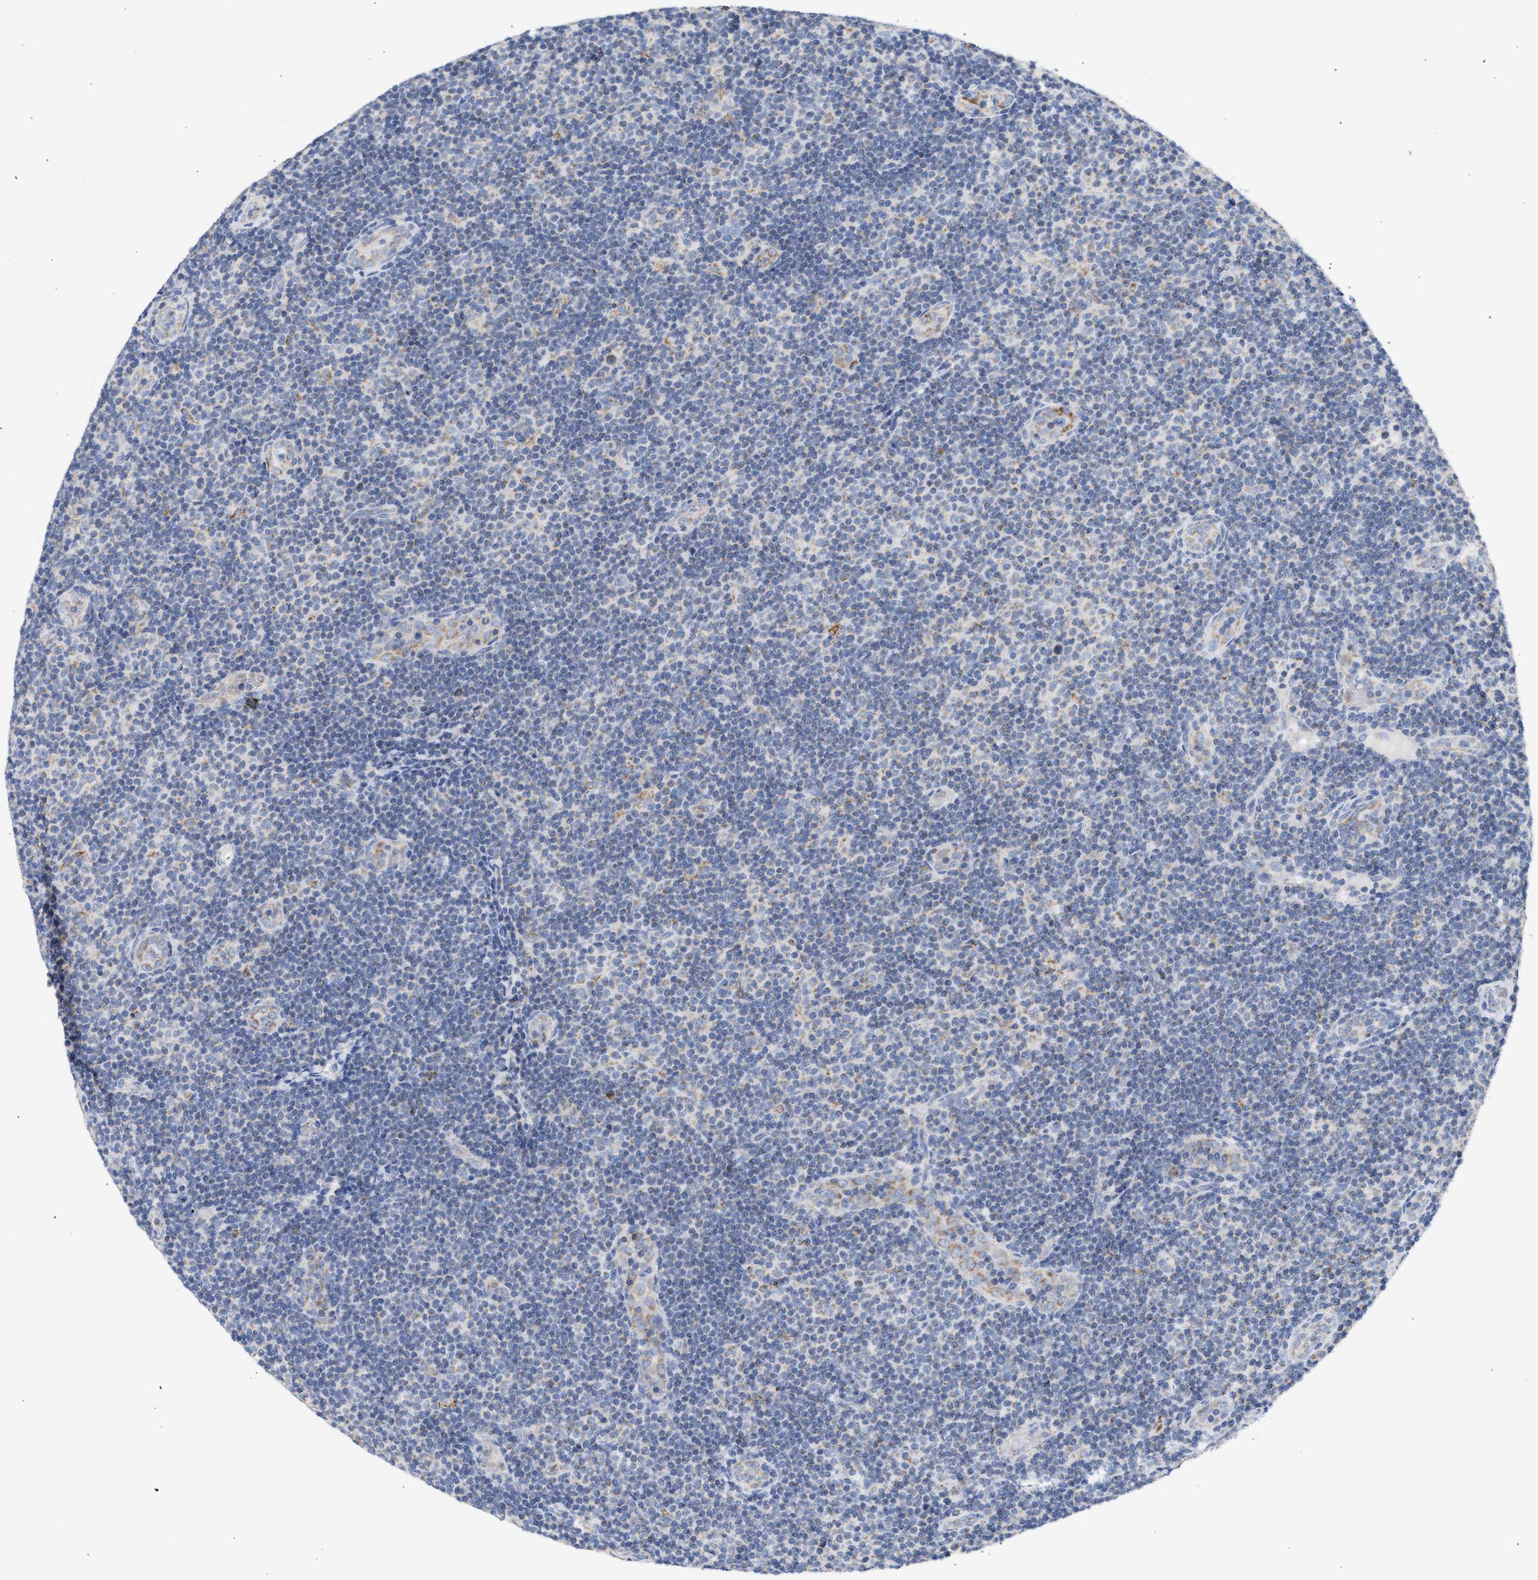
{"staining": {"intensity": "weak", "quantity": "<25%", "location": "cytoplasmic/membranous"}, "tissue": "lymphoma", "cell_type": "Tumor cells", "image_type": "cancer", "snomed": [{"axis": "morphology", "description": "Malignant lymphoma, non-Hodgkin's type, Low grade"}, {"axis": "topography", "description": "Lymph node"}], "caption": "There is no significant expression in tumor cells of low-grade malignant lymphoma, non-Hodgkin's type.", "gene": "ACOT13", "patient": {"sex": "male", "age": 83}}